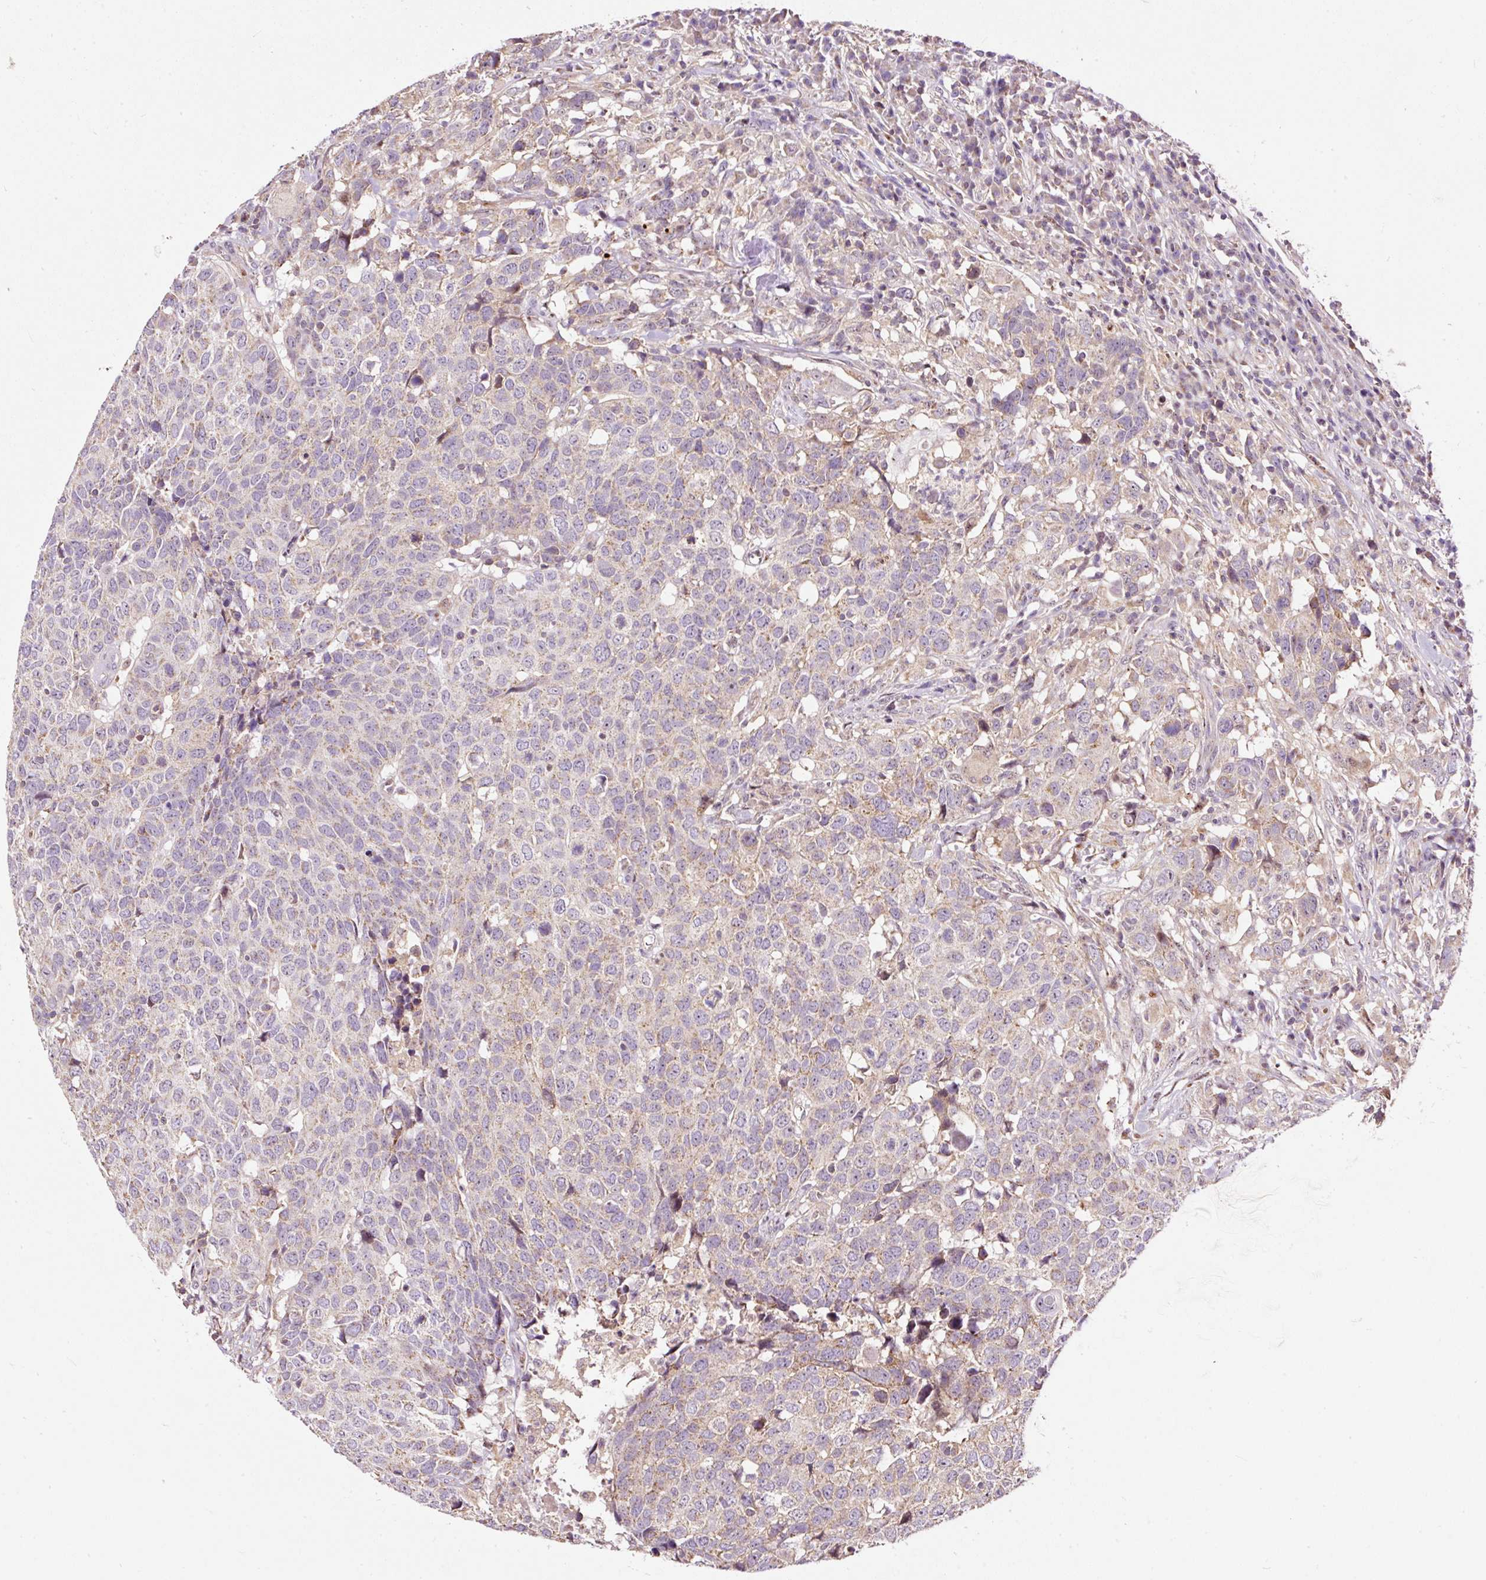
{"staining": {"intensity": "weak", "quantity": "25%-75%", "location": "cytoplasmic/membranous"}, "tissue": "head and neck cancer", "cell_type": "Tumor cells", "image_type": "cancer", "snomed": [{"axis": "morphology", "description": "Normal tissue, NOS"}, {"axis": "morphology", "description": "Squamous cell carcinoma, NOS"}, {"axis": "topography", "description": "Skeletal muscle"}, {"axis": "topography", "description": "Vascular tissue"}, {"axis": "topography", "description": "Peripheral nerve tissue"}, {"axis": "topography", "description": "Head-Neck"}], "caption": "Head and neck cancer (squamous cell carcinoma) was stained to show a protein in brown. There is low levels of weak cytoplasmic/membranous expression in approximately 25%-75% of tumor cells. (DAB = brown stain, brightfield microscopy at high magnification).", "gene": "BOLA3", "patient": {"sex": "male", "age": 66}}